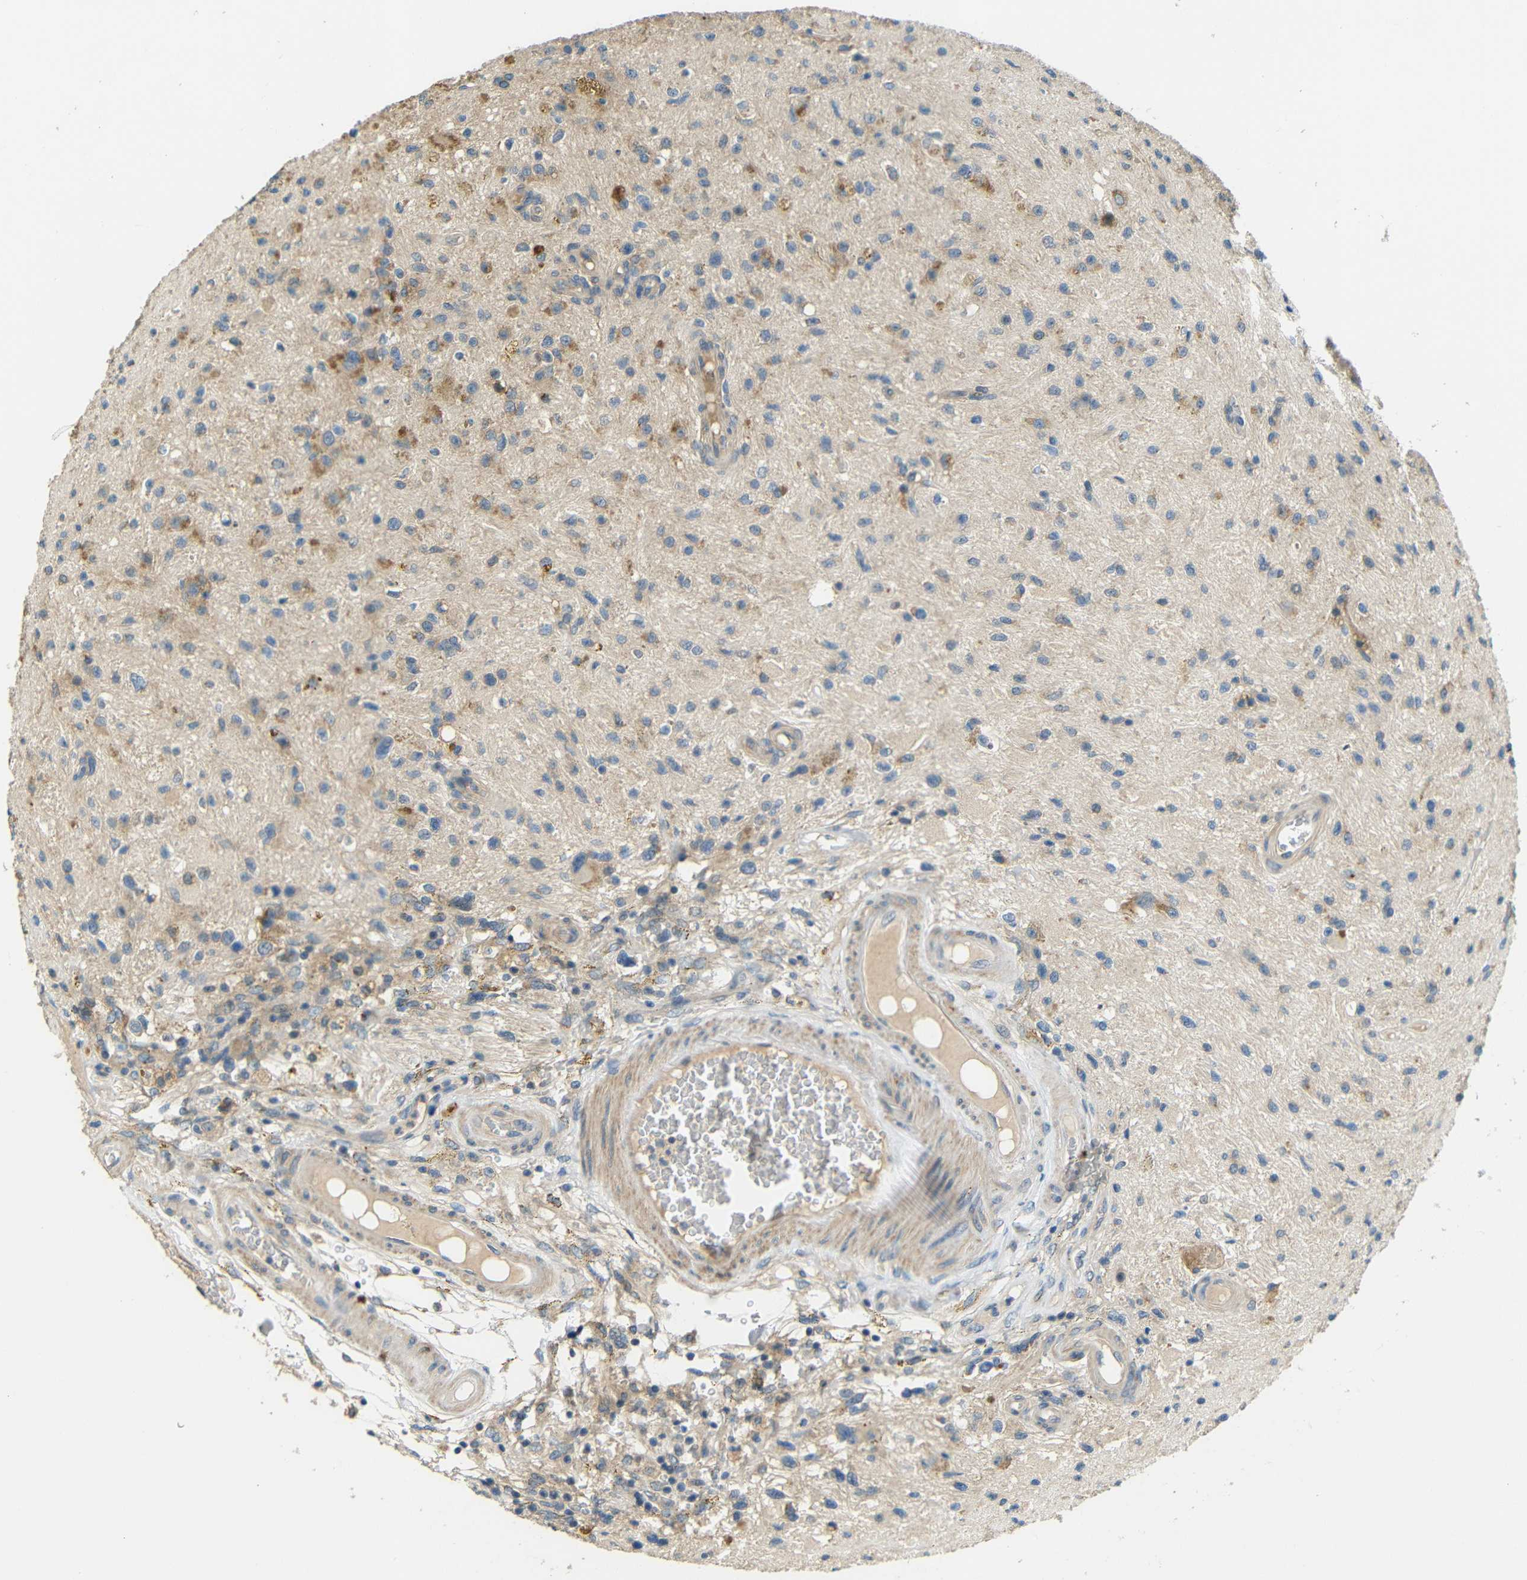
{"staining": {"intensity": "weak", "quantity": "25%-75%", "location": "cytoplasmic/membranous"}, "tissue": "glioma", "cell_type": "Tumor cells", "image_type": "cancer", "snomed": [{"axis": "morphology", "description": "Glioma, malignant, High grade"}, {"axis": "topography", "description": "Brain"}], "caption": "Immunohistochemical staining of human malignant glioma (high-grade) shows low levels of weak cytoplasmic/membranous protein expression in about 25%-75% of tumor cells.", "gene": "FNDC3A", "patient": {"sex": "male", "age": 33}}